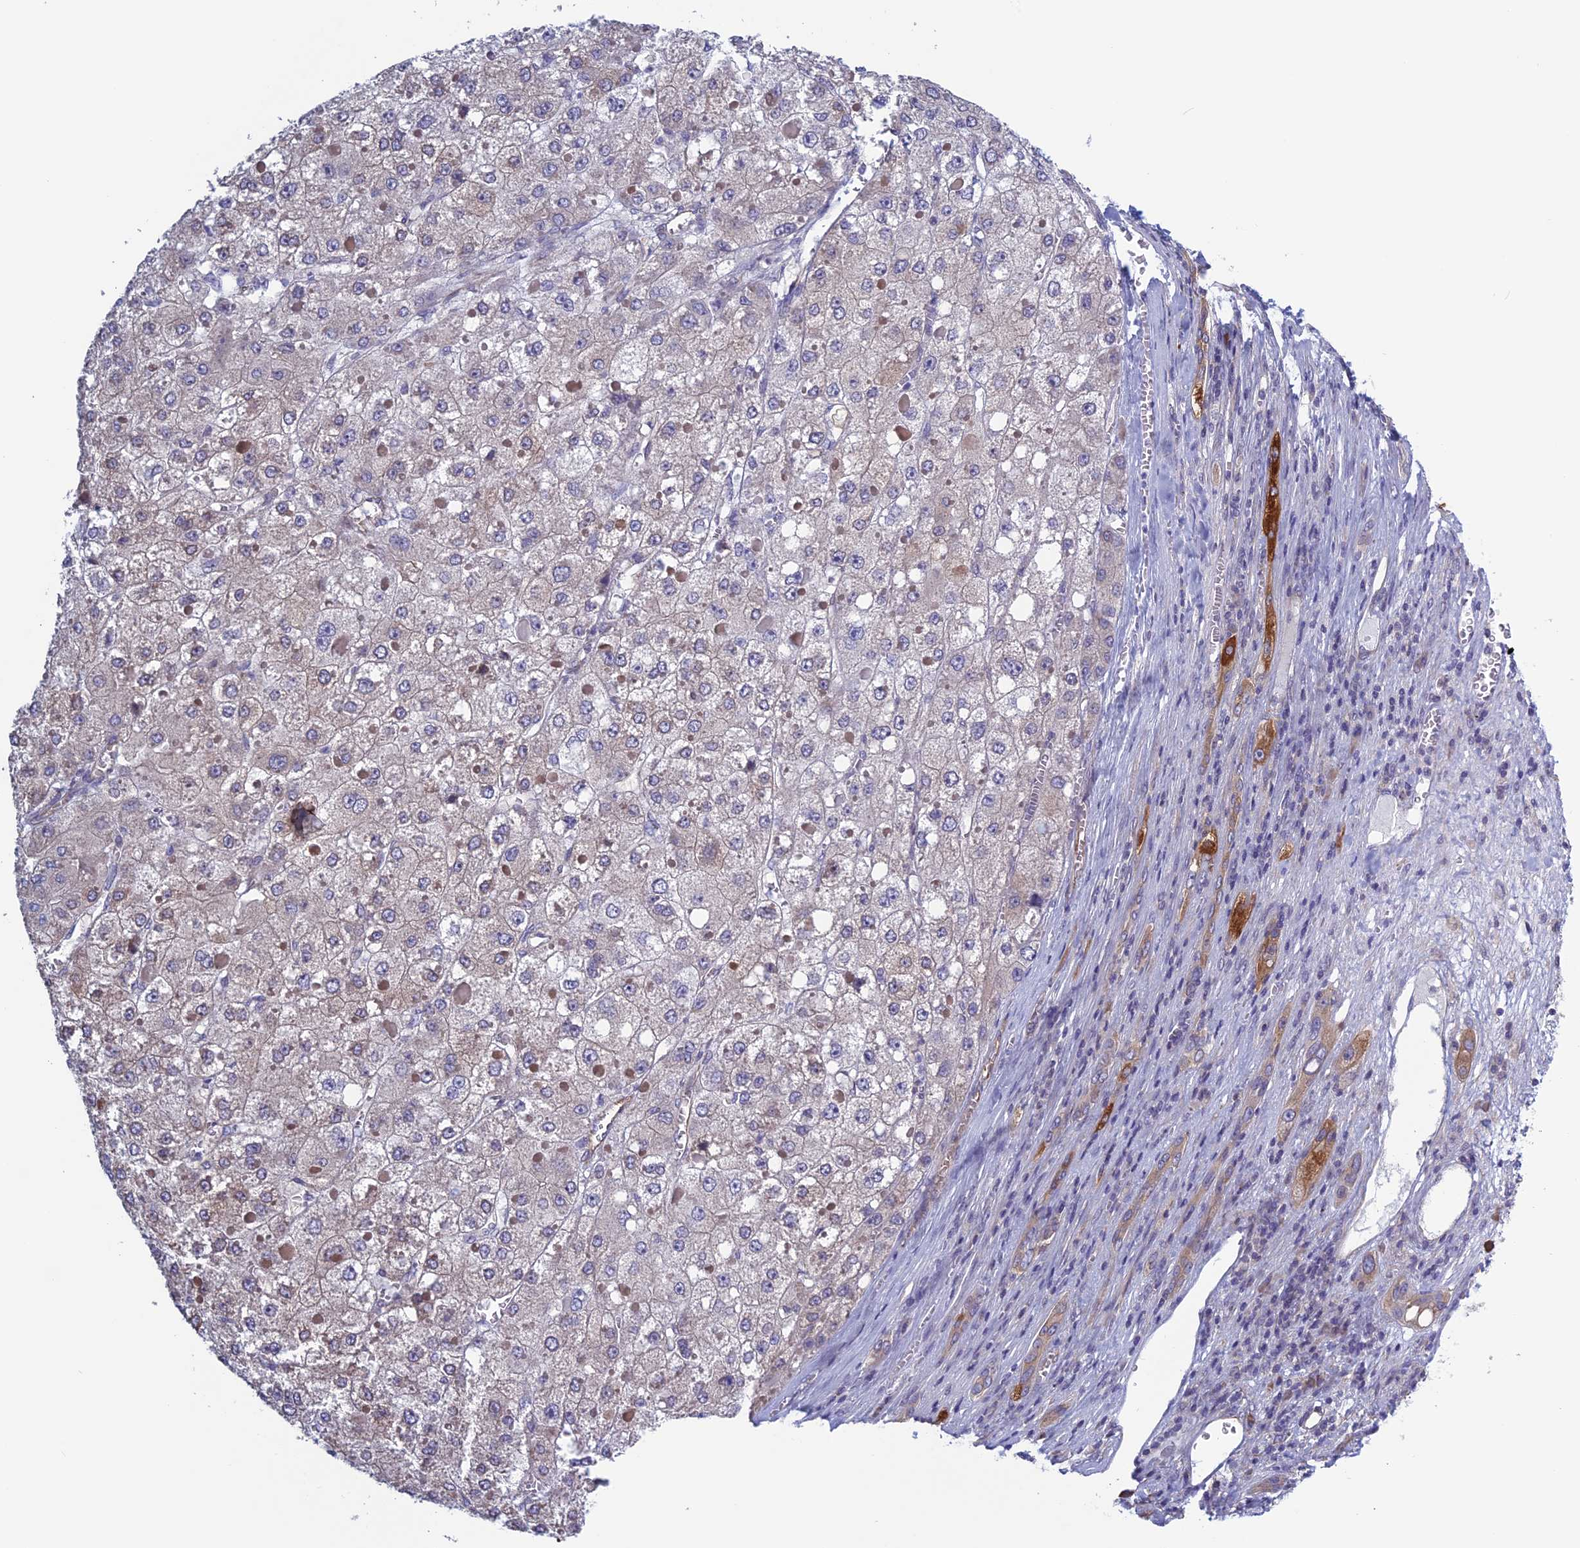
{"staining": {"intensity": "negative", "quantity": "none", "location": "none"}, "tissue": "liver cancer", "cell_type": "Tumor cells", "image_type": "cancer", "snomed": [{"axis": "morphology", "description": "Carcinoma, Hepatocellular, NOS"}, {"axis": "topography", "description": "Liver"}], "caption": "A high-resolution photomicrograph shows IHC staining of hepatocellular carcinoma (liver), which reveals no significant positivity in tumor cells. (DAB IHC, high magnification).", "gene": "BCL2L10", "patient": {"sex": "female", "age": 73}}